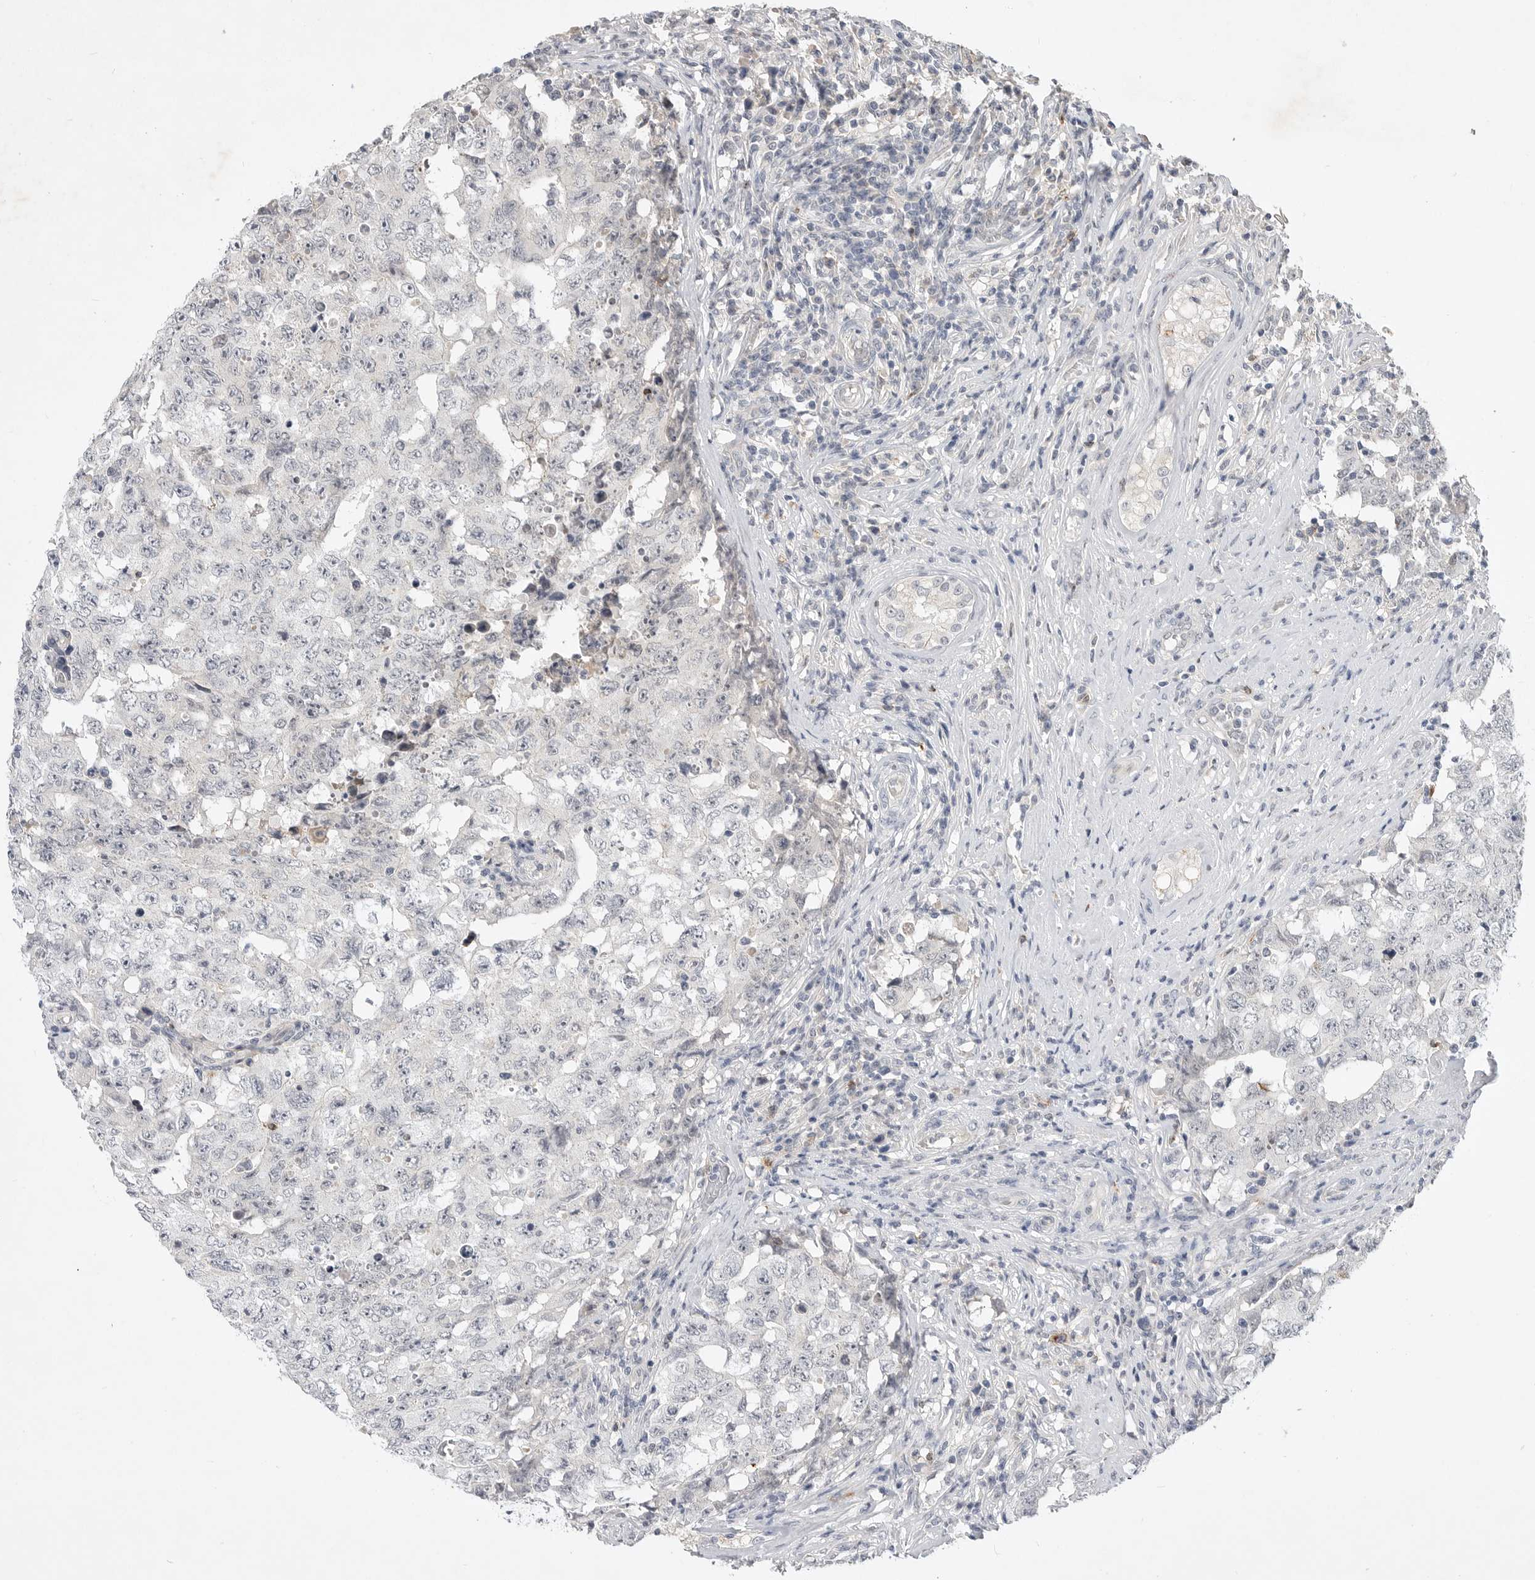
{"staining": {"intensity": "negative", "quantity": "none", "location": "none"}, "tissue": "testis cancer", "cell_type": "Tumor cells", "image_type": "cancer", "snomed": [{"axis": "morphology", "description": "Carcinoma, Embryonal, NOS"}, {"axis": "topography", "description": "Testis"}], "caption": "IHC of human testis embryonal carcinoma exhibits no expression in tumor cells. The staining was performed using DAB to visualize the protein expression in brown, while the nuclei were stained in blue with hematoxylin (Magnification: 20x).", "gene": "ITGAD", "patient": {"sex": "male", "age": 26}}